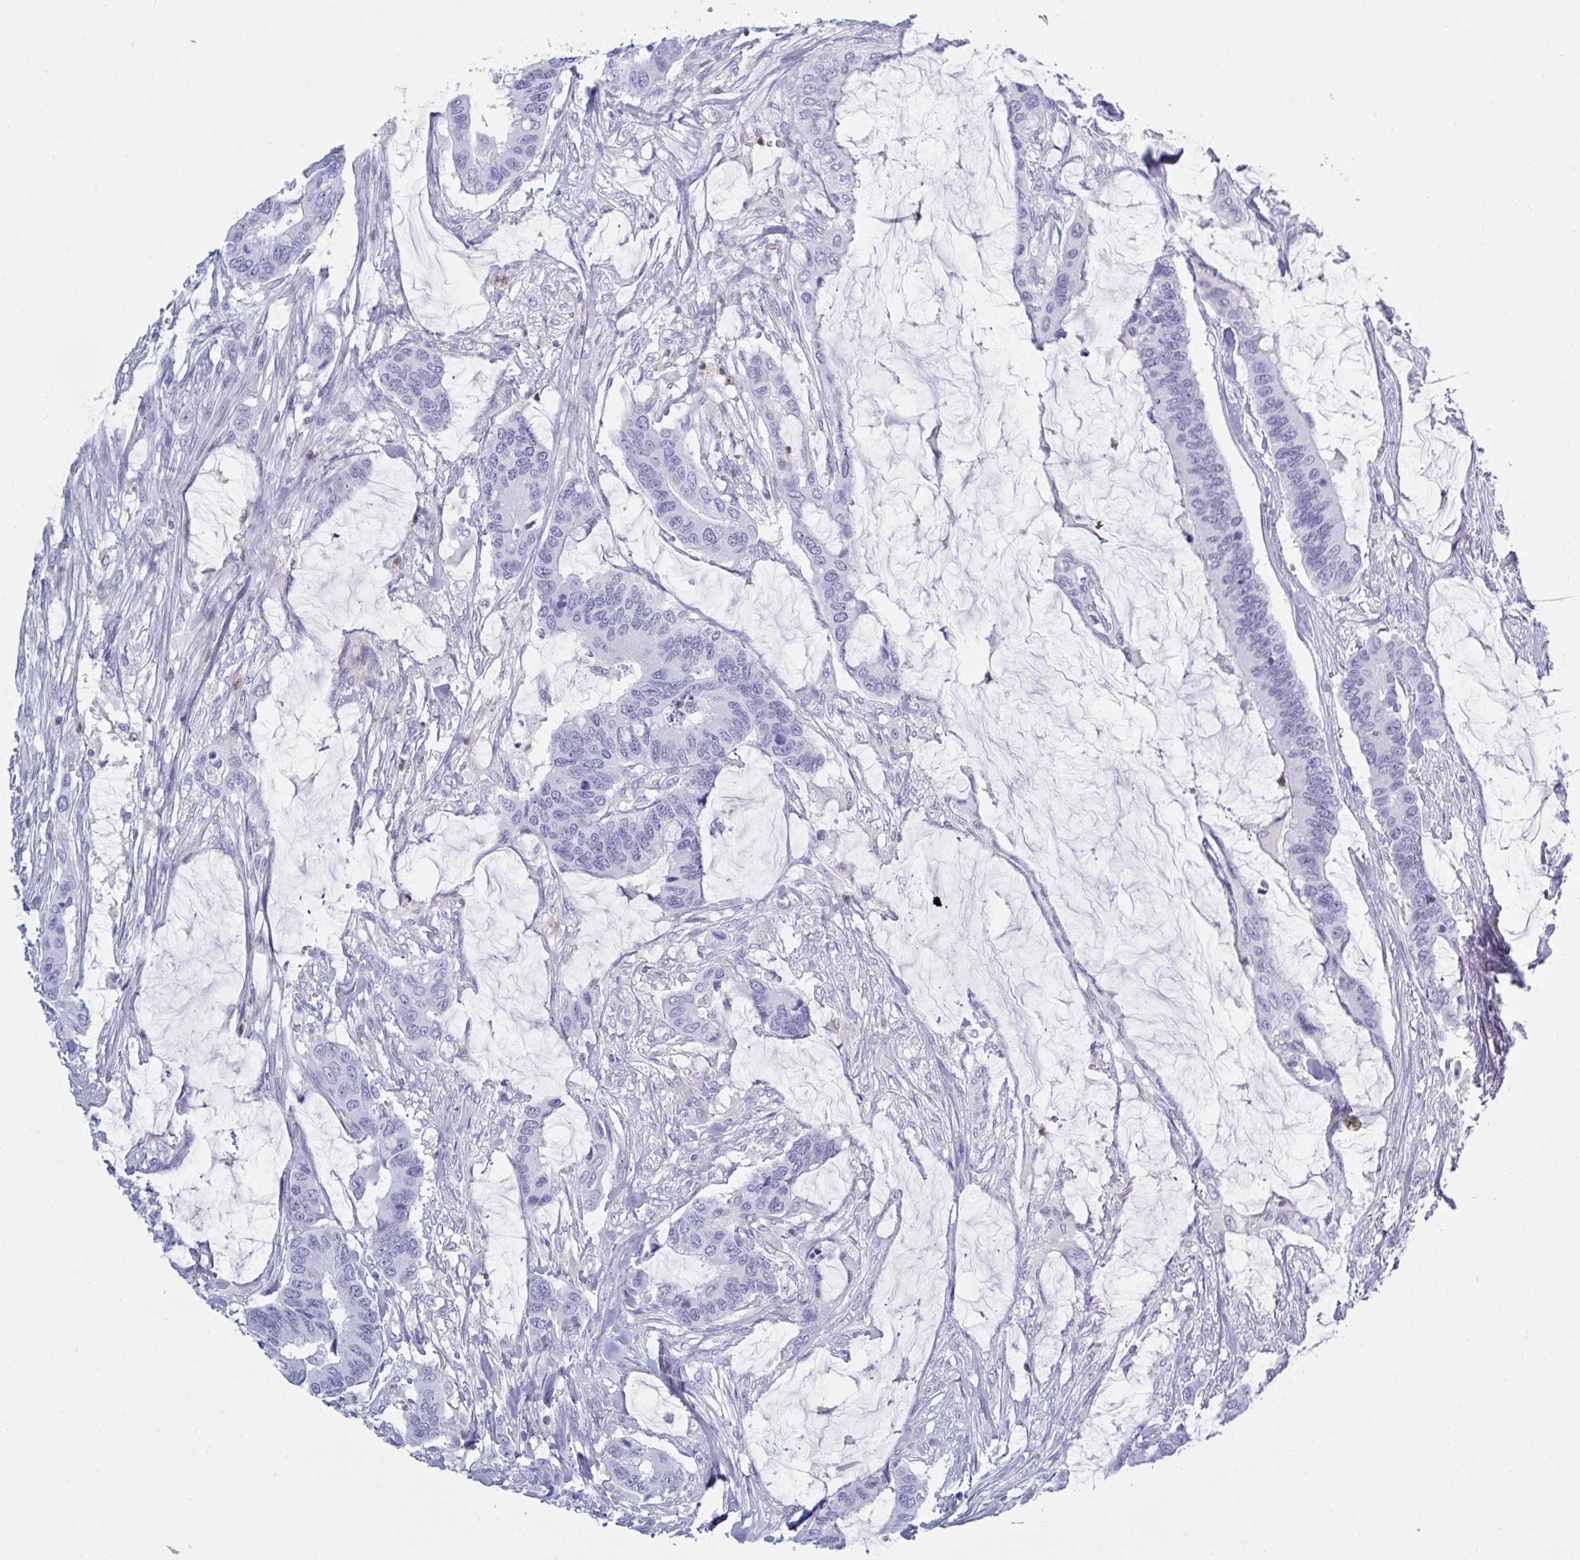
{"staining": {"intensity": "negative", "quantity": "none", "location": "none"}, "tissue": "colorectal cancer", "cell_type": "Tumor cells", "image_type": "cancer", "snomed": [{"axis": "morphology", "description": "Adenocarcinoma, NOS"}, {"axis": "topography", "description": "Rectum"}], "caption": "This is a micrograph of immunohistochemistry staining of colorectal cancer (adenocarcinoma), which shows no positivity in tumor cells.", "gene": "MYO1F", "patient": {"sex": "female", "age": 59}}